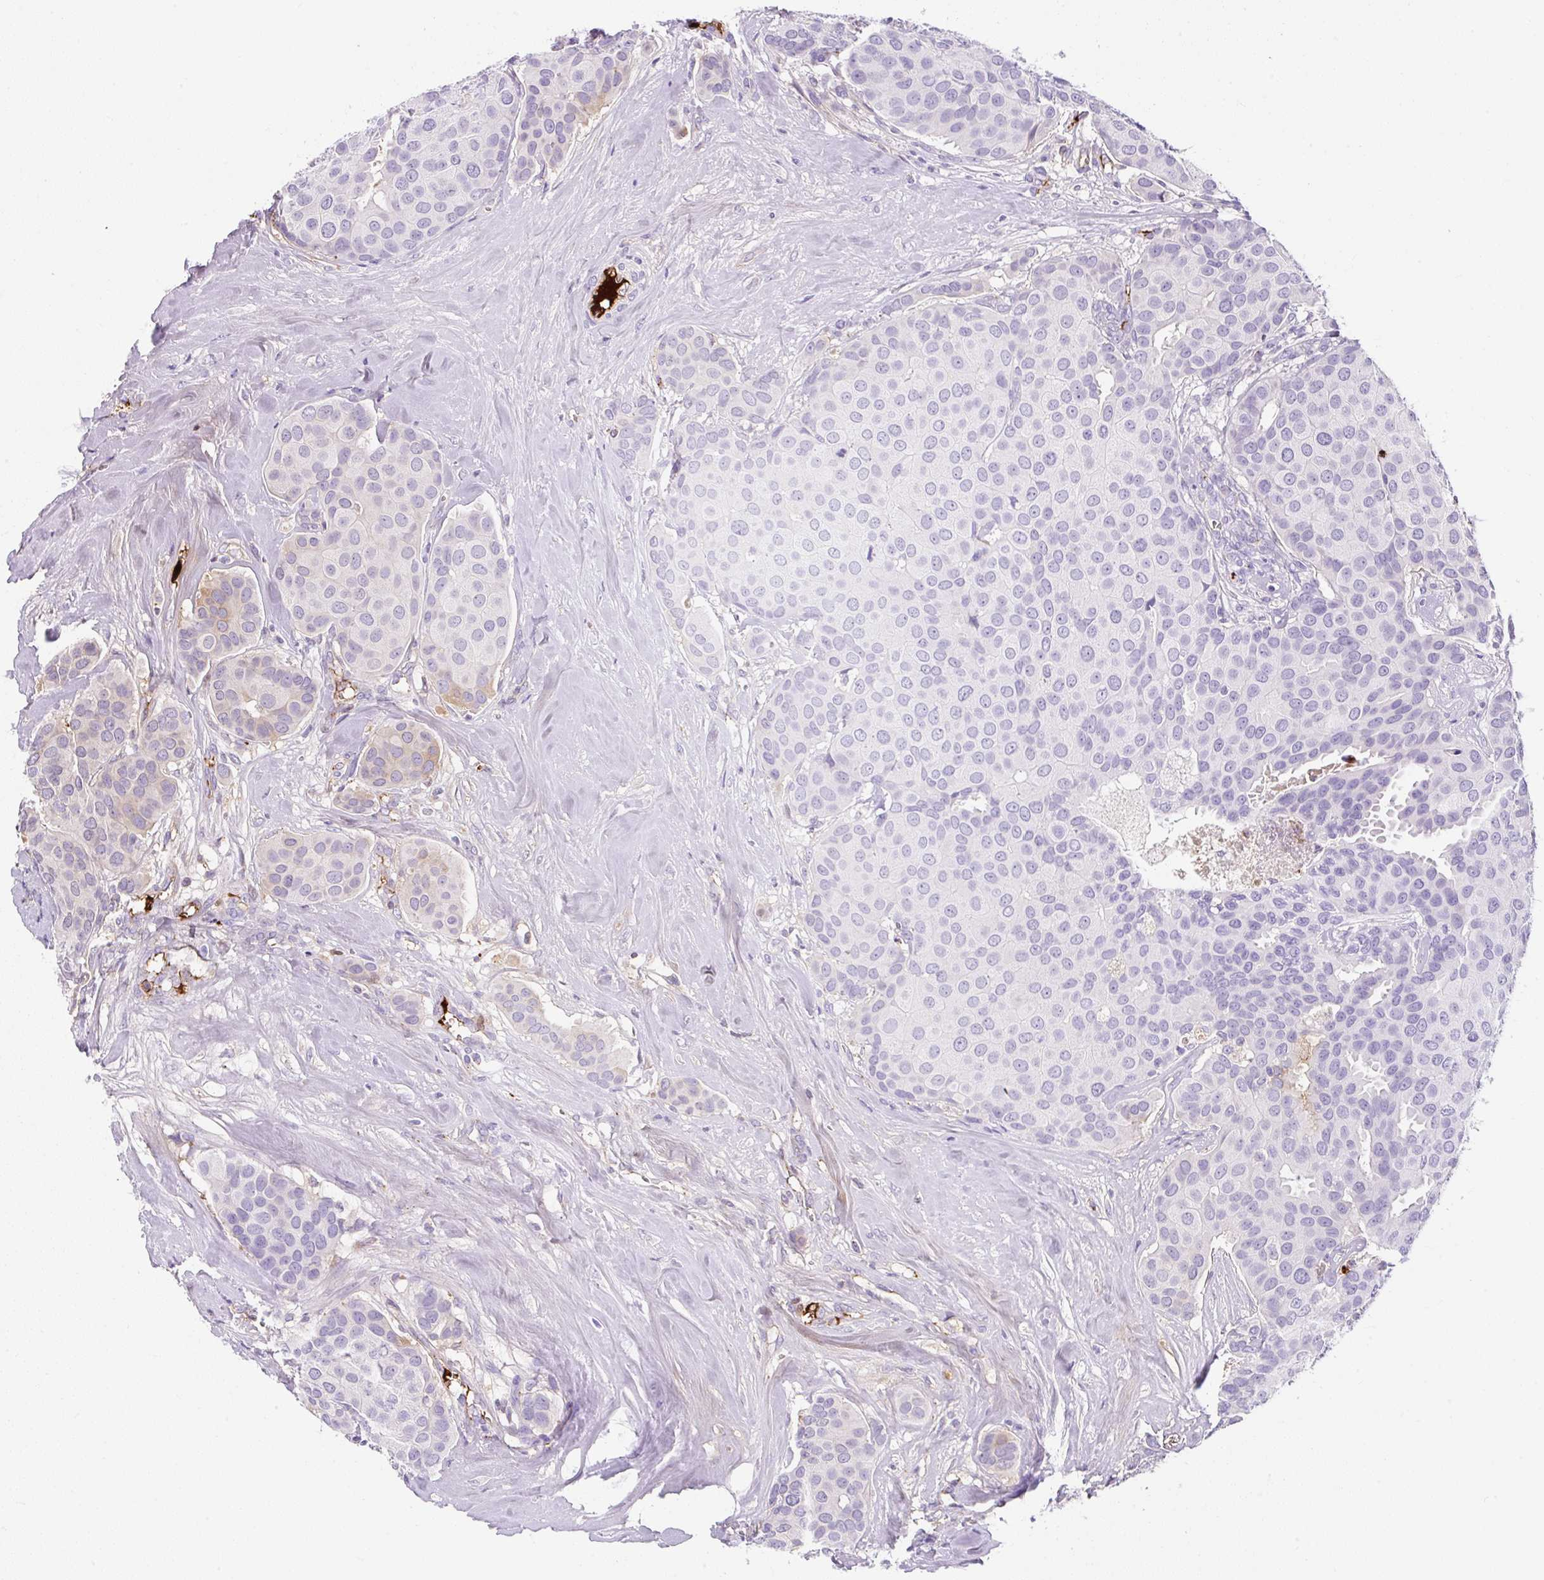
{"staining": {"intensity": "negative", "quantity": "none", "location": "none"}, "tissue": "breast cancer", "cell_type": "Tumor cells", "image_type": "cancer", "snomed": [{"axis": "morphology", "description": "Duct carcinoma"}, {"axis": "topography", "description": "Breast"}], "caption": "A high-resolution photomicrograph shows immunohistochemistry staining of infiltrating ductal carcinoma (breast), which demonstrates no significant expression in tumor cells. Brightfield microscopy of immunohistochemistry (IHC) stained with DAB (brown) and hematoxylin (blue), captured at high magnification.", "gene": "APOC4-APOC2", "patient": {"sex": "female", "age": 70}}